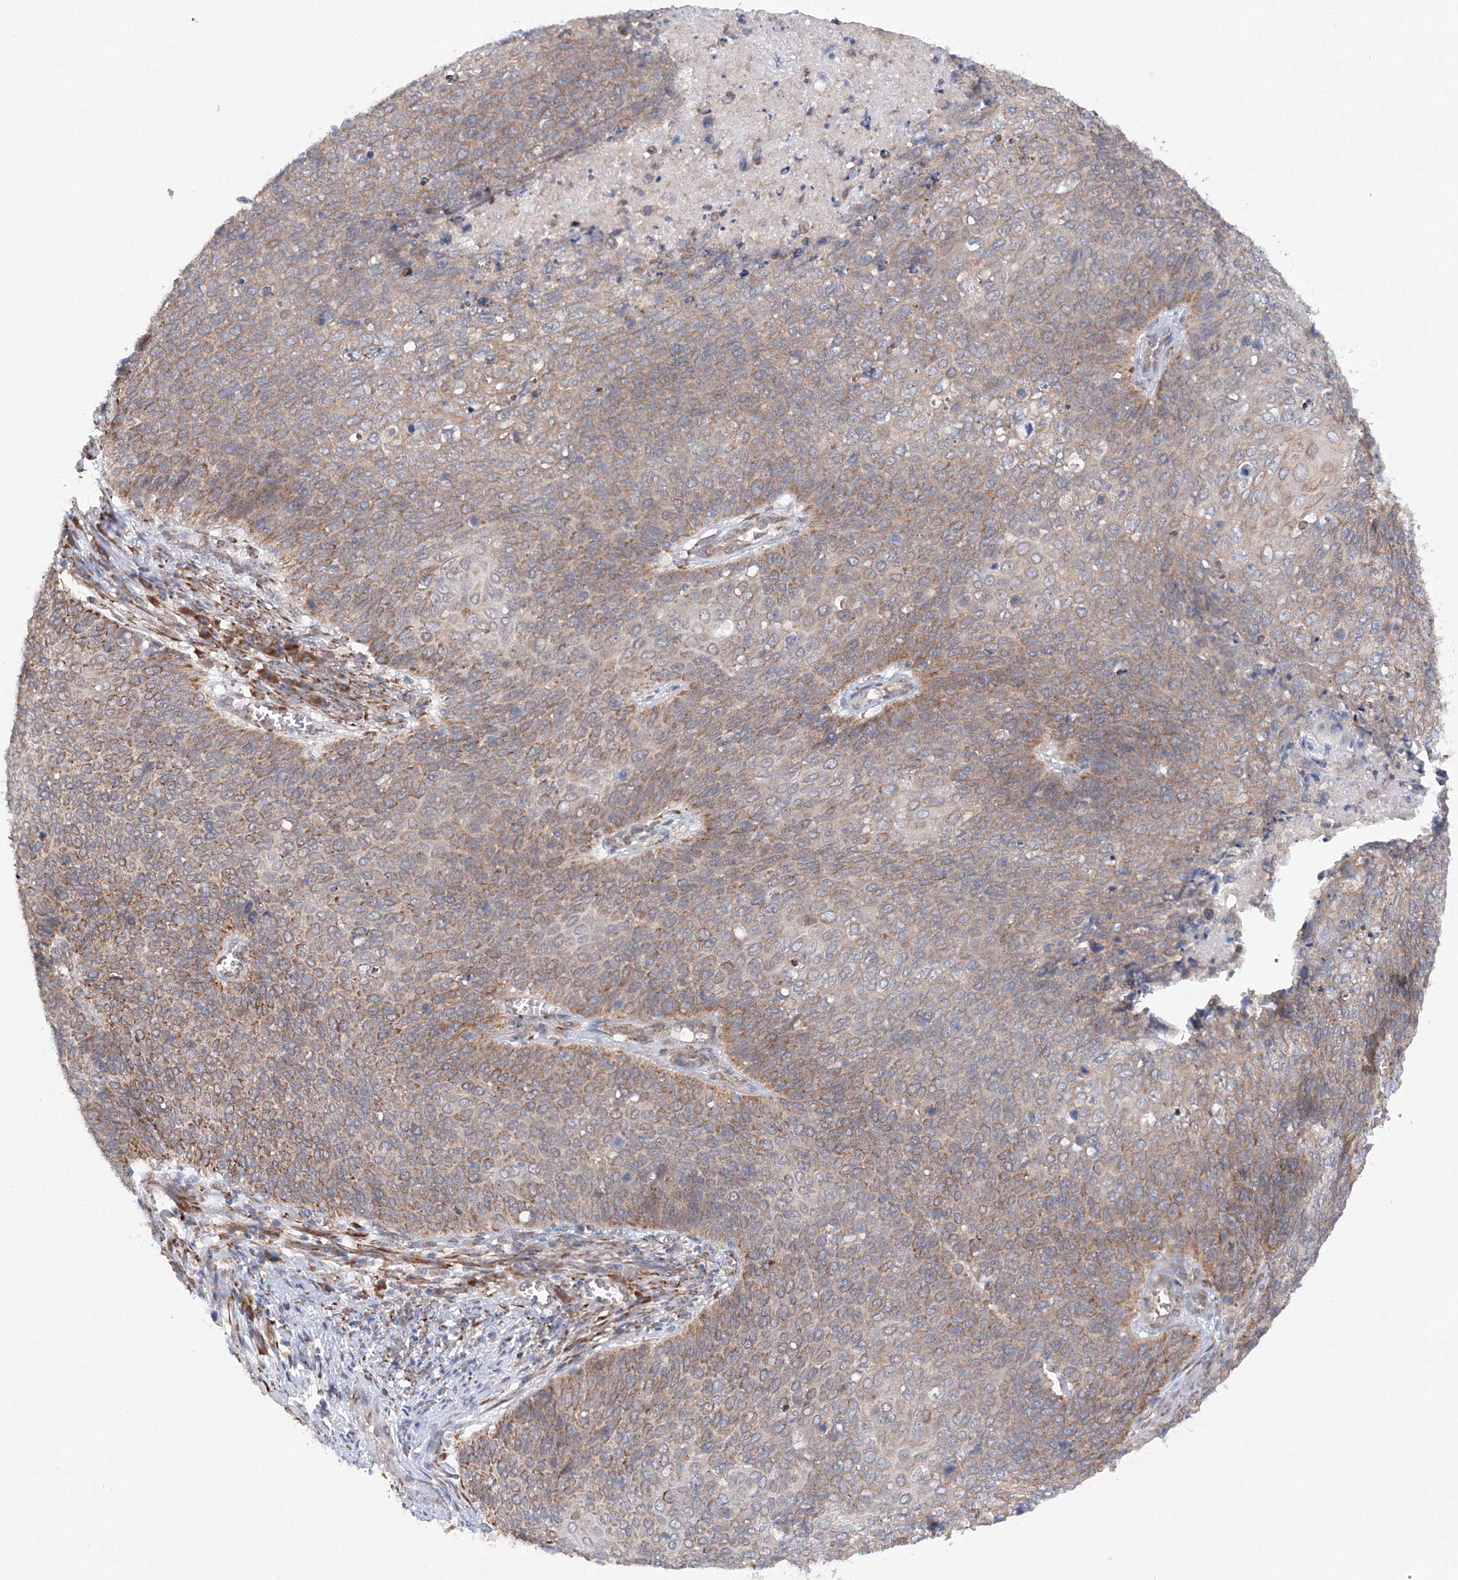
{"staining": {"intensity": "moderate", "quantity": "25%-75%", "location": "cytoplasmic/membranous"}, "tissue": "cervical cancer", "cell_type": "Tumor cells", "image_type": "cancer", "snomed": [{"axis": "morphology", "description": "Squamous cell carcinoma, NOS"}, {"axis": "topography", "description": "Cervix"}], "caption": "Immunohistochemistry of squamous cell carcinoma (cervical) exhibits medium levels of moderate cytoplasmic/membranous positivity in about 25%-75% of tumor cells.", "gene": "DIS3L2", "patient": {"sex": "female", "age": 39}}